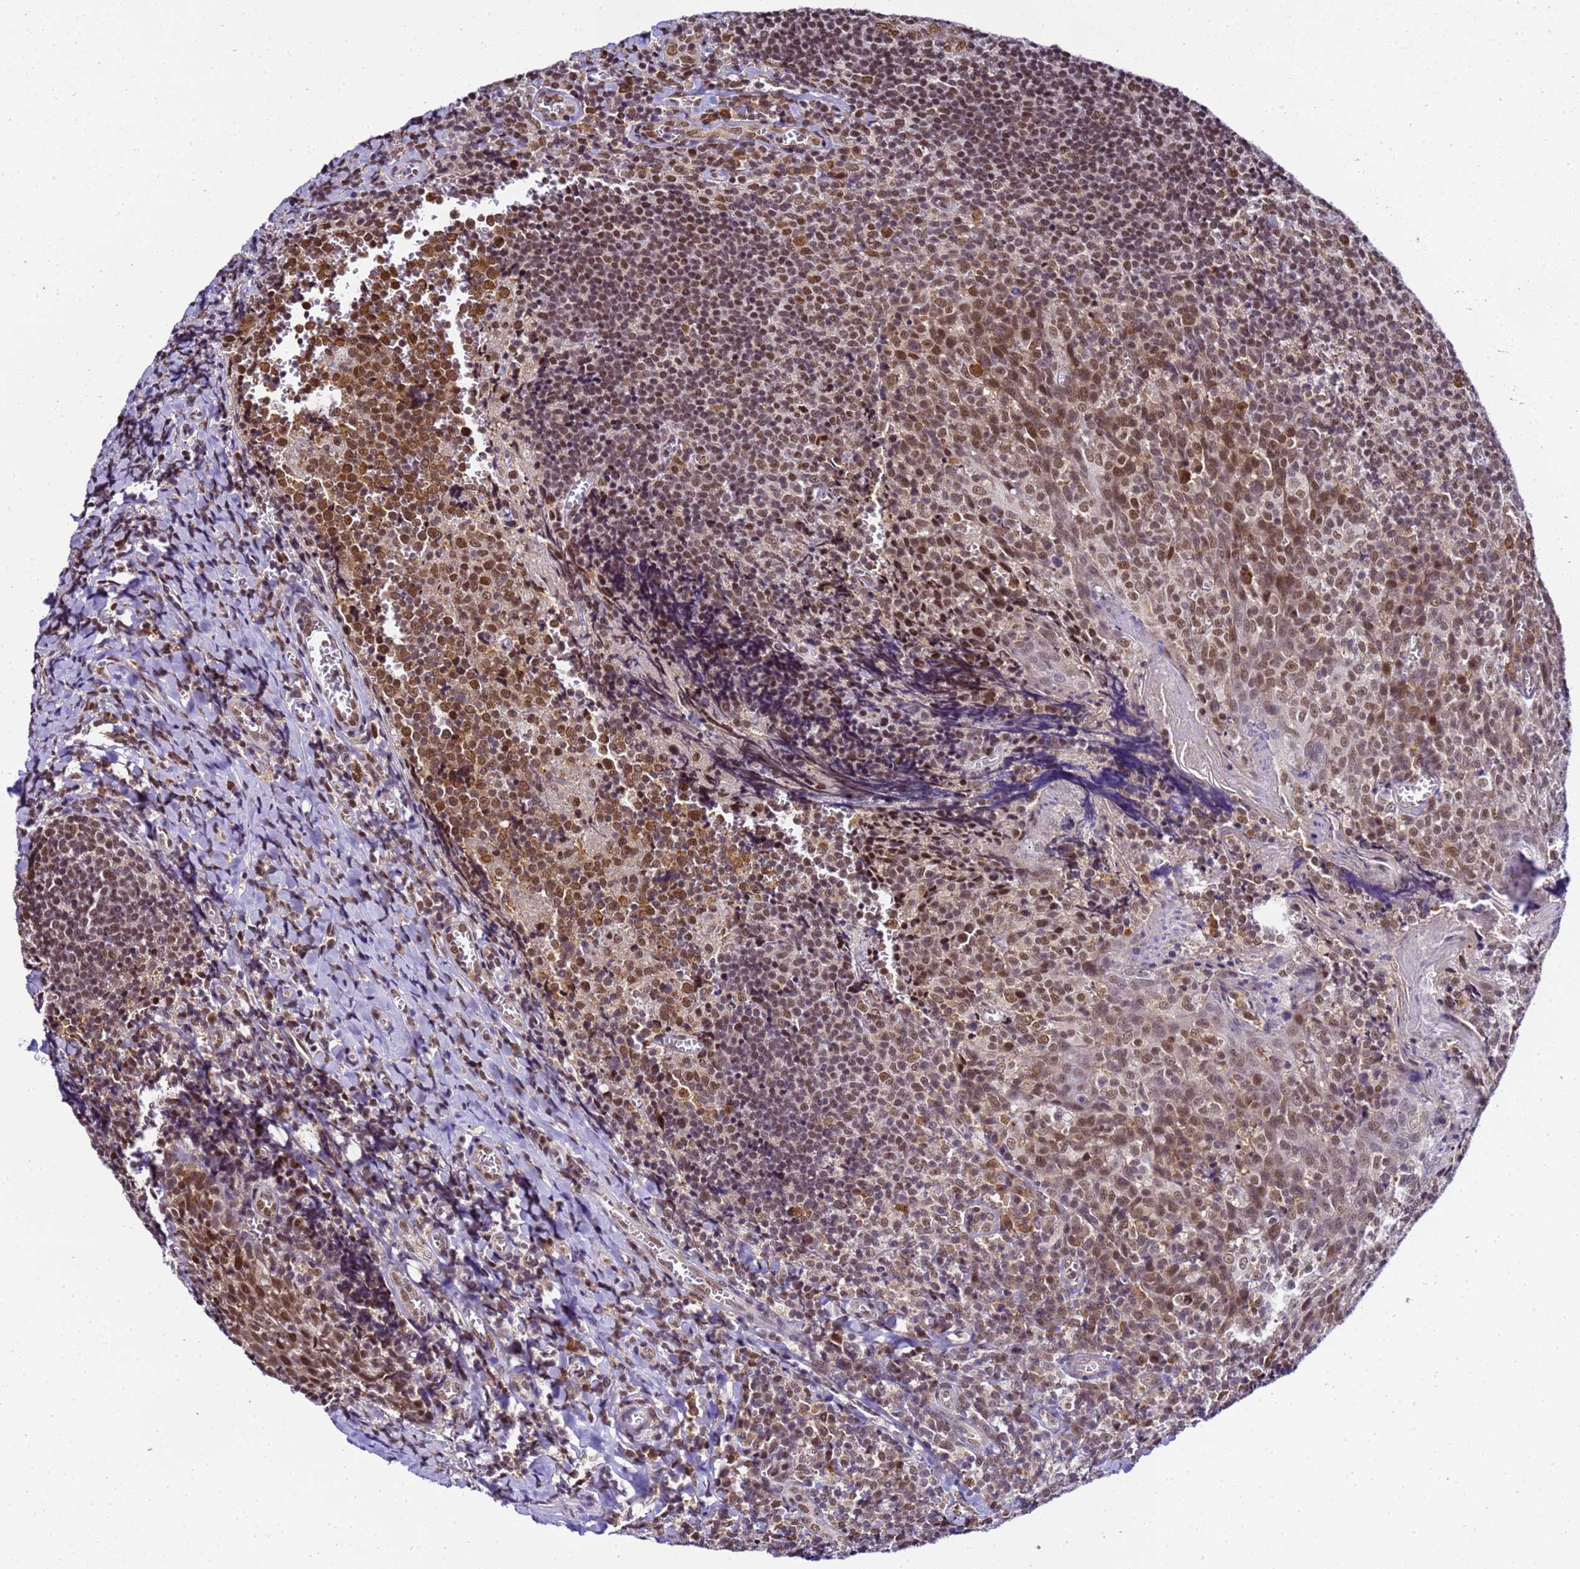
{"staining": {"intensity": "moderate", "quantity": ">75%", "location": "cytoplasmic/membranous,nuclear"}, "tissue": "tonsil", "cell_type": "Germinal center cells", "image_type": "normal", "snomed": [{"axis": "morphology", "description": "Normal tissue, NOS"}, {"axis": "topography", "description": "Tonsil"}], "caption": "A medium amount of moderate cytoplasmic/membranous,nuclear positivity is identified in about >75% of germinal center cells in benign tonsil.", "gene": "SMN1", "patient": {"sex": "male", "age": 27}}